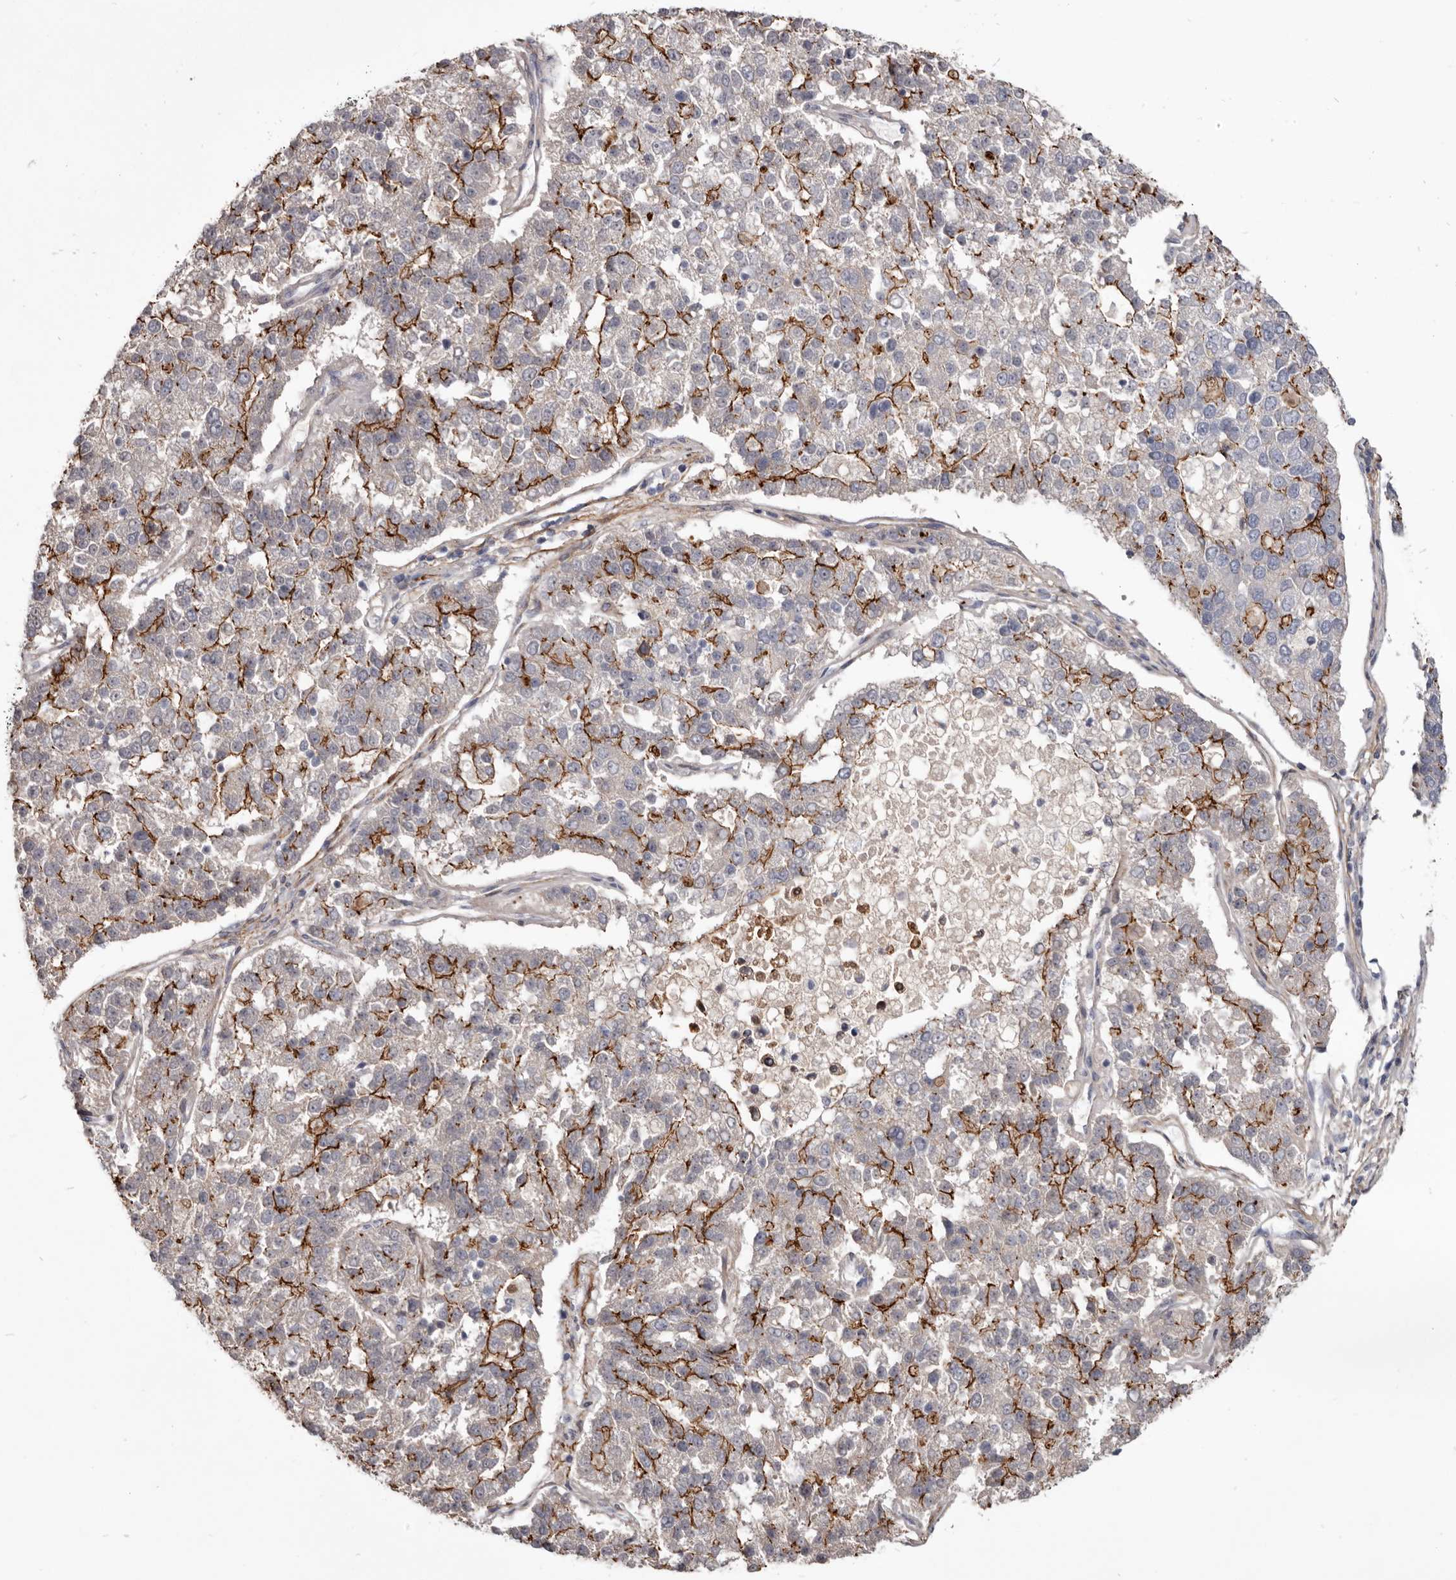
{"staining": {"intensity": "strong", "quantity": "25%-75%", "location": "cytoplasmic/membranous"}, "tissue": "pancreatic cancer", "cell_type": "Tumor cells", "image_type": "cancer", "snomed": [{"axis": "morphology", "description": "Adenocarcinoma, NOS"}, {"axis": "topography", "description": "Pancreas"}], "caption": "A high amount of strong cytoplasmic/membranous expression is seen in approximately 25%-75% of tumor cells in pancreatic adenocarcinoma tissue.", "gene": "CGN", "patient": {"sex": "female", "age": 61}}